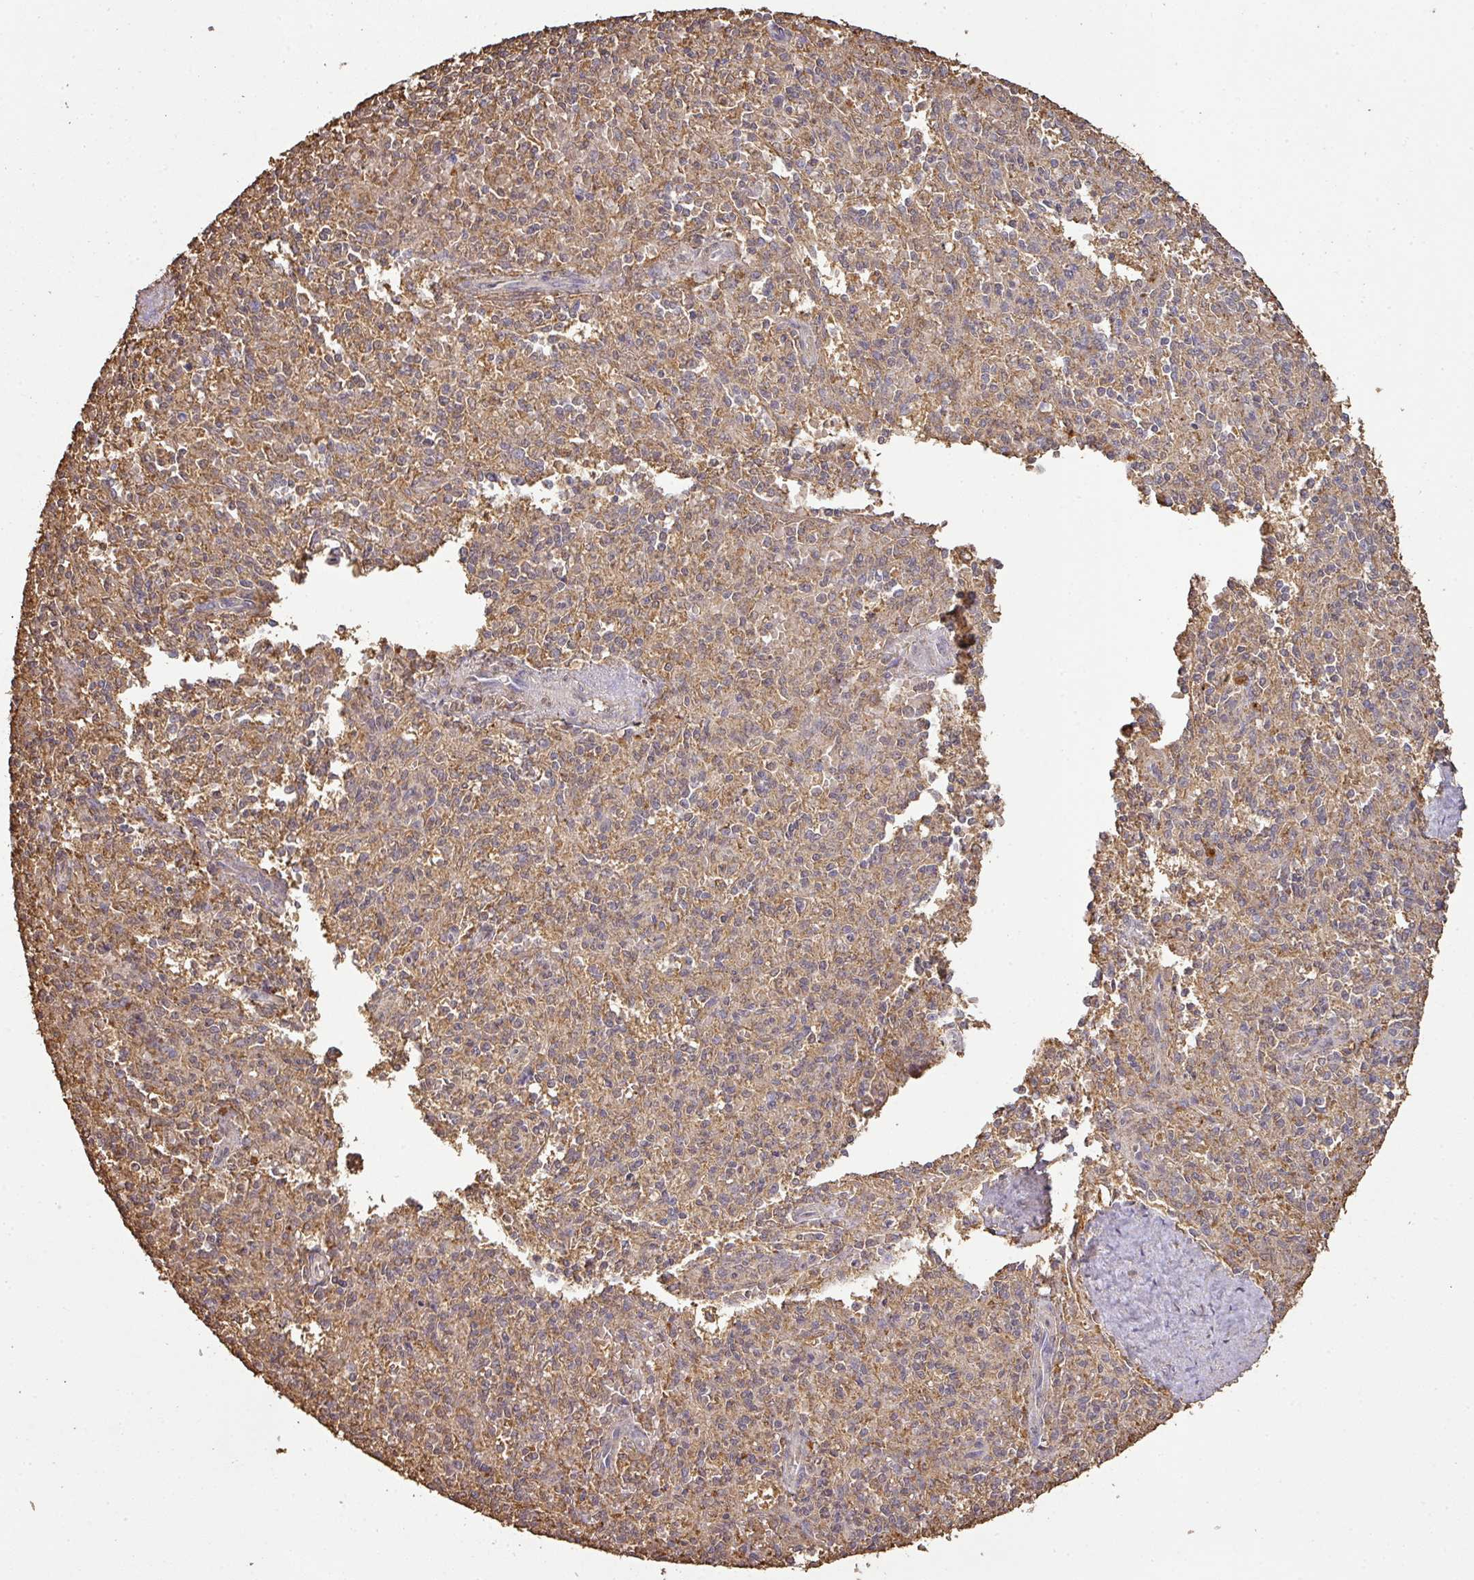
{"staining": {"intensity": "weak", "quantity": "25%-75%", "location": "cytoplasmic/membranous"}, "tissue": "spleen", "cell_type": "Cells in red pulp", "image_type": "normal", "snomed": [{"axis": "morphology", "description": "Normal tissue, NOS"}, {"axis": "topography", "description": "Spleen"}], "caption": "This is a photomicrograph of IHC staining of normal spleen, which shows weak positivity in the cytoplasmic/membranous of cells in red pulp.", "gene": "ATAT1", "patient": {"sex": "female", "age": 70}}